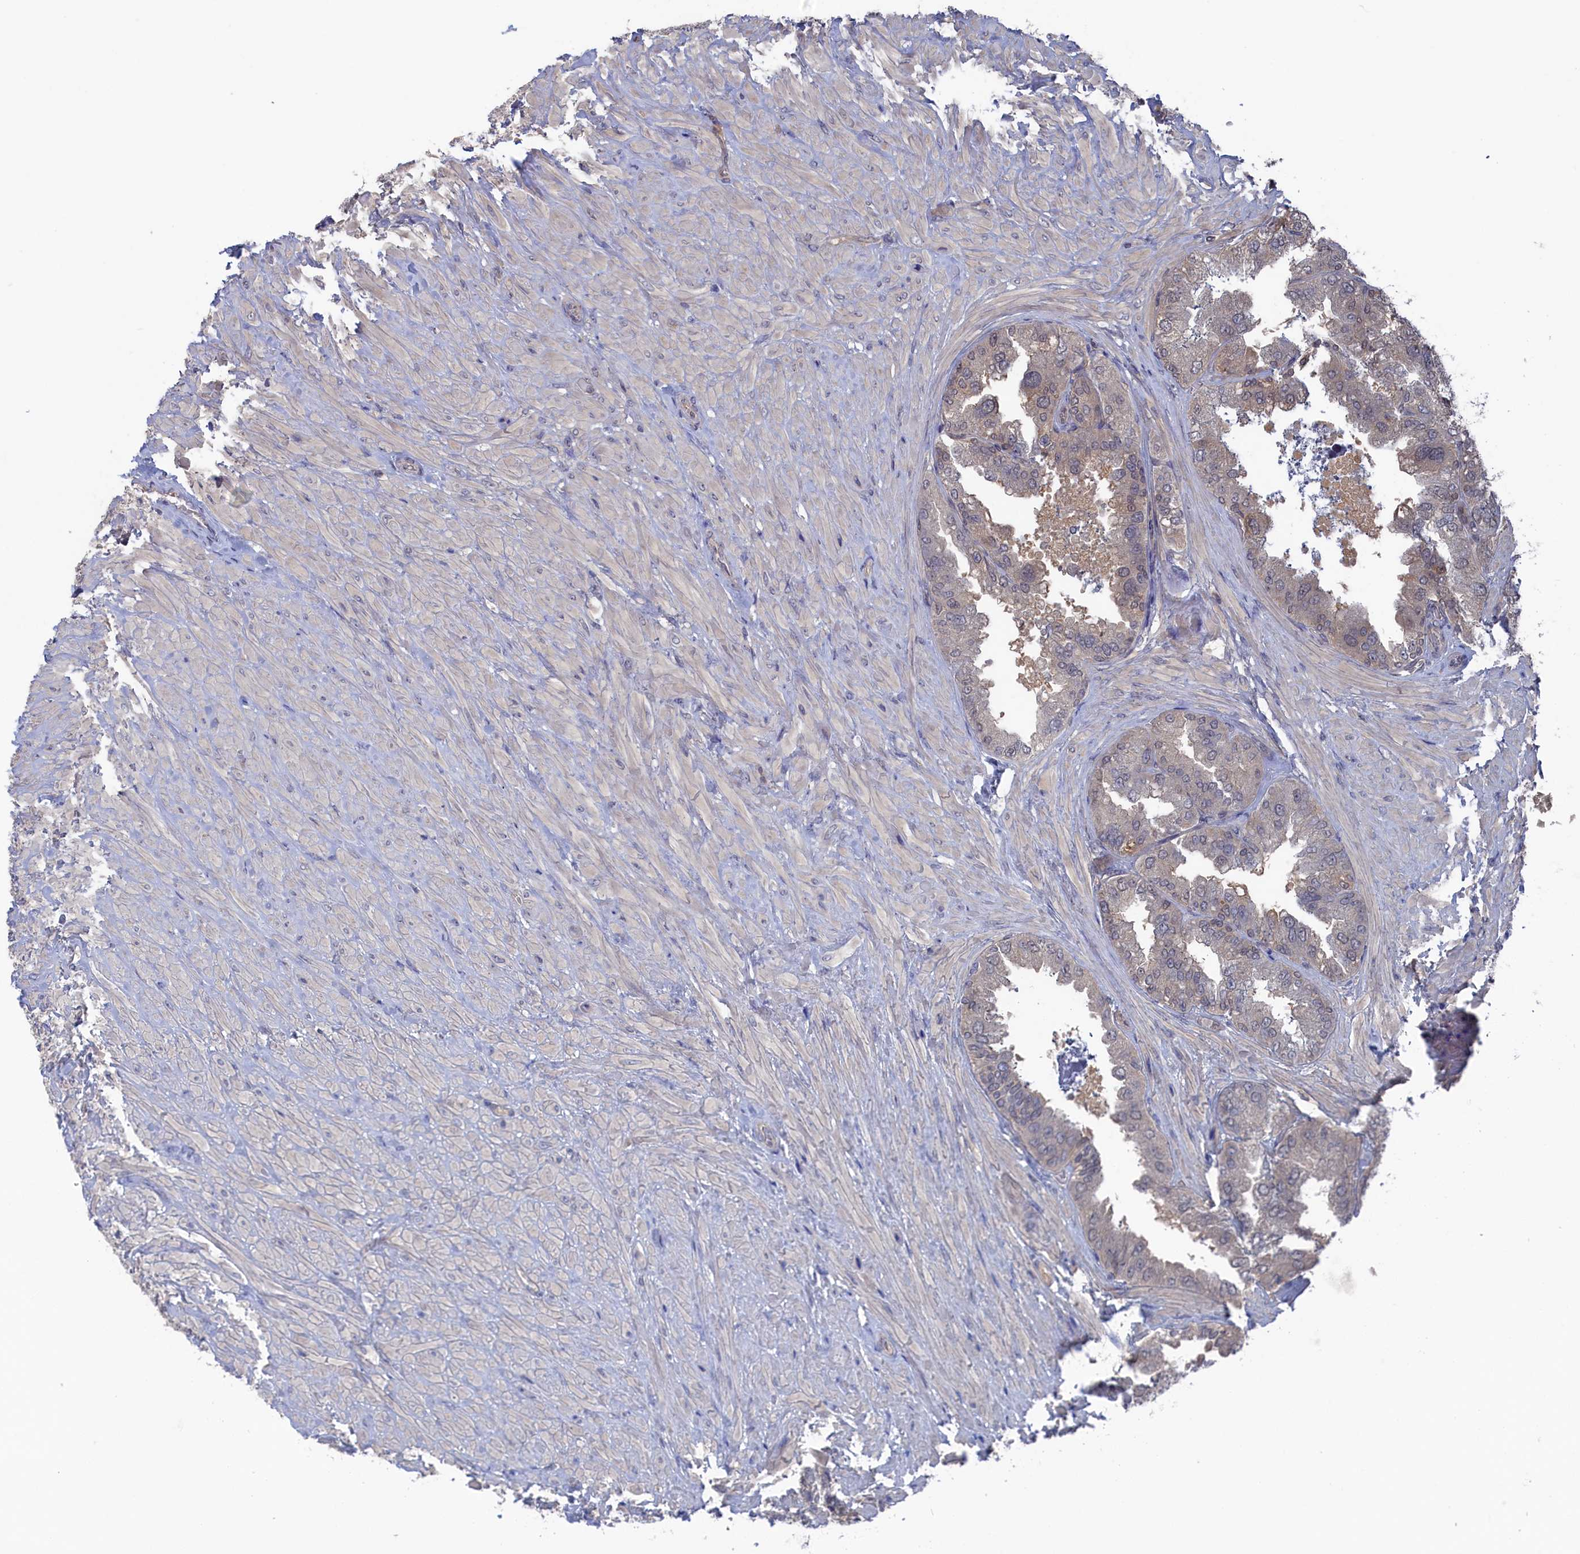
{"staining": {"intensity": "weak", "quantity": "<25%", "location": "cytoplasmic/membranous,nuclear"}, "tissue": "seminal vesicle", "cell_type": "Glandular cells", "image_type": "normal", "snomed": [{"axis": "morphology", "description": "Normal tissue, NOS"}, {"axis": "topography", "description": "Seminal veicle"}, {"axis": "topography", "description": "Peripheral nerve tissue"}], "caption": "The histopathology image reveals no staining of glandular cells in normal seminal vesicle.", "gene": "NUTF2", "patient": {"sex": "male", "age": 63}}